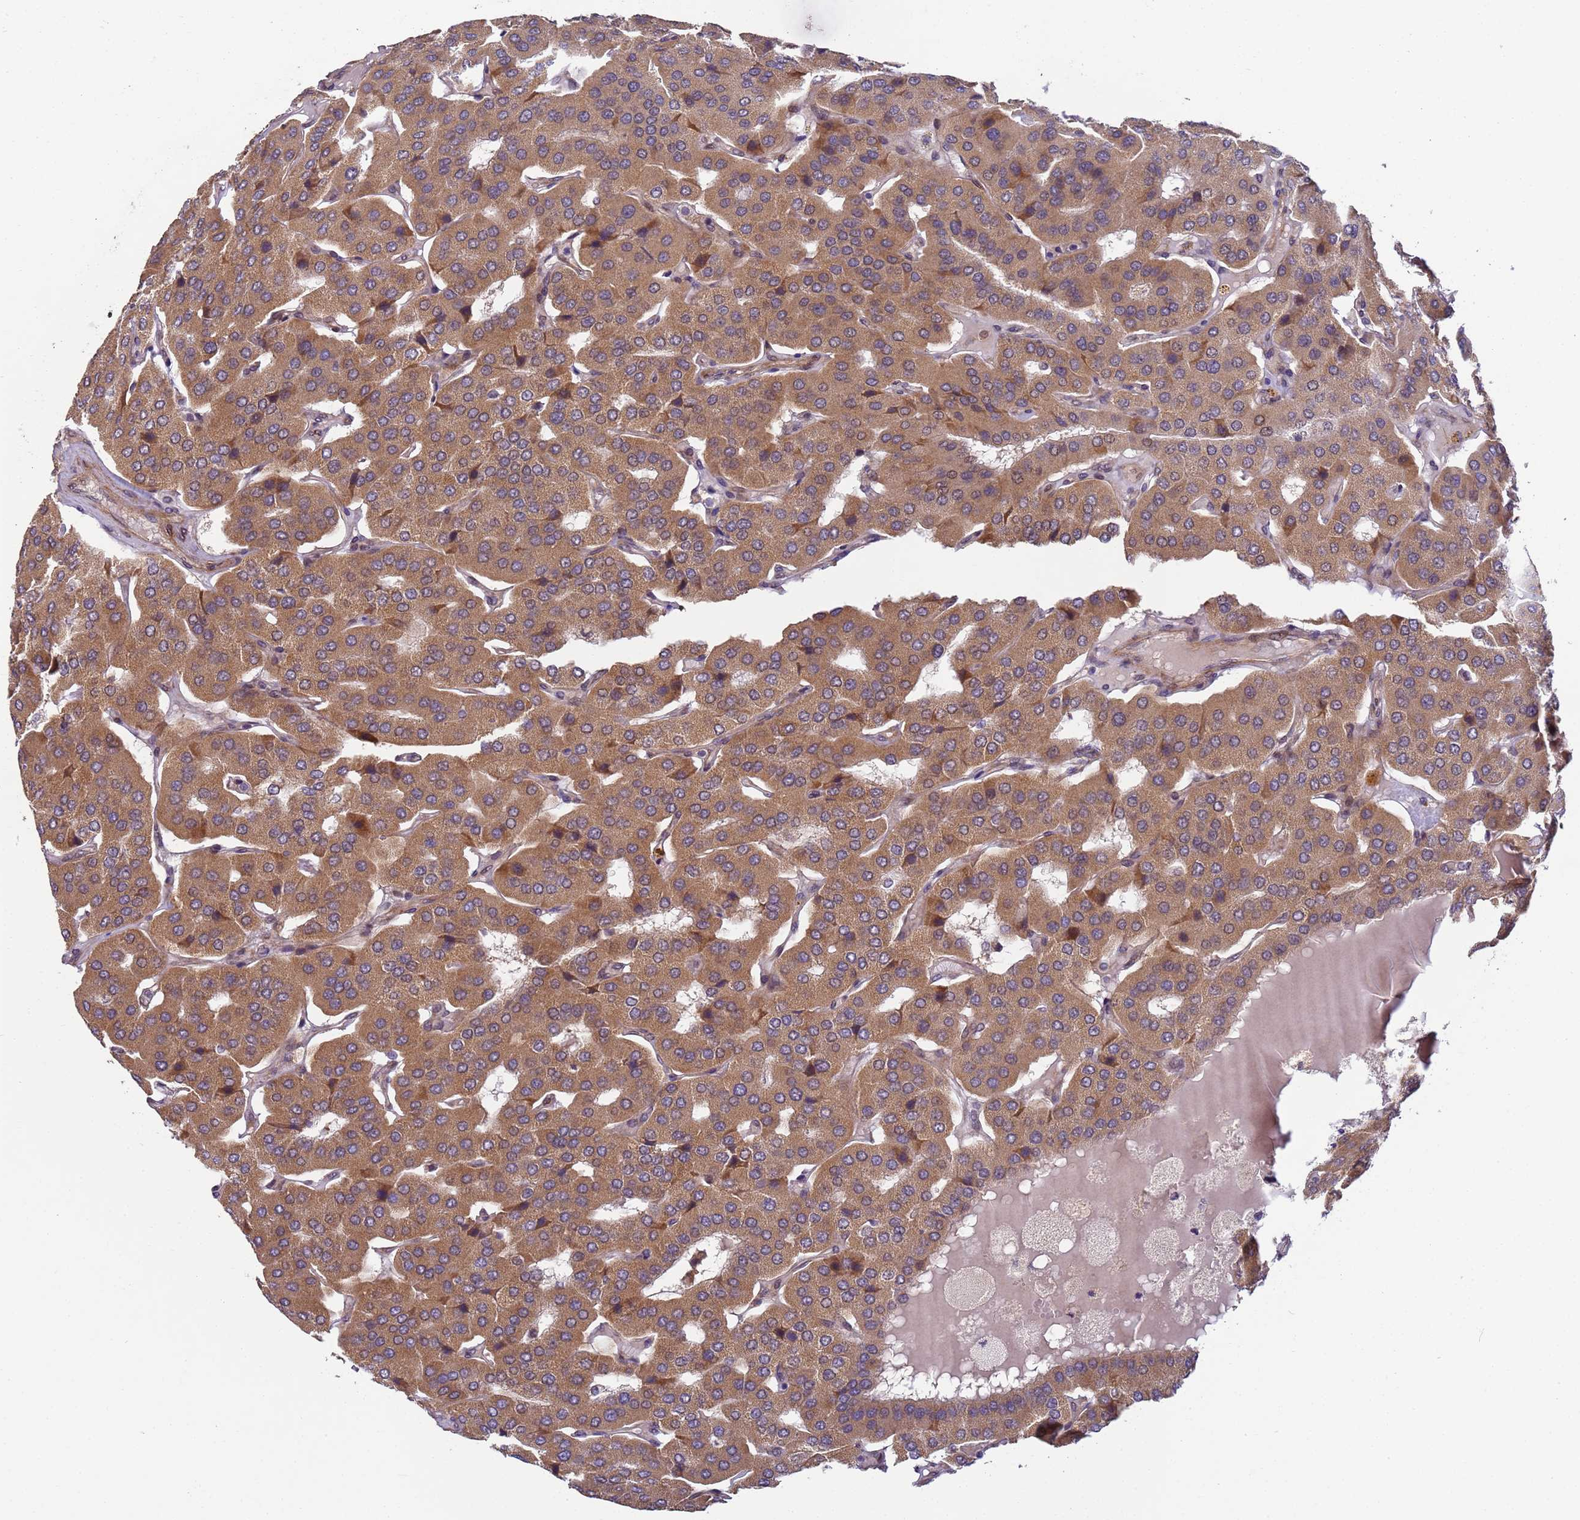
{"staining": {"intensity": "moderate", "quantity": ">75%", "location": "cytoplasmic/membranous"}, "tissue": "parathyroid gland", "cell_type": "Glandular cells", "image_type": "normal", "snomed": [{"axis": "morphology", "description": "Normal tissue, NOS"}, {"axis": "morphology", "description": "Adenoma, NOS"}, {"axis": "topography", "description": "Parathyroid gland"}], "caption": "This micrograph reveals normal parathyroid gland stained with immunohistochemistry (IHC) to label a protein in brown. The cytoplasmic/membranous of glandular cells show moderate positivity for the protein. Nuclei are counter-stained blue.", "gene": "RAPGEF3", "patient": {"sex": "female", "age": 86}}